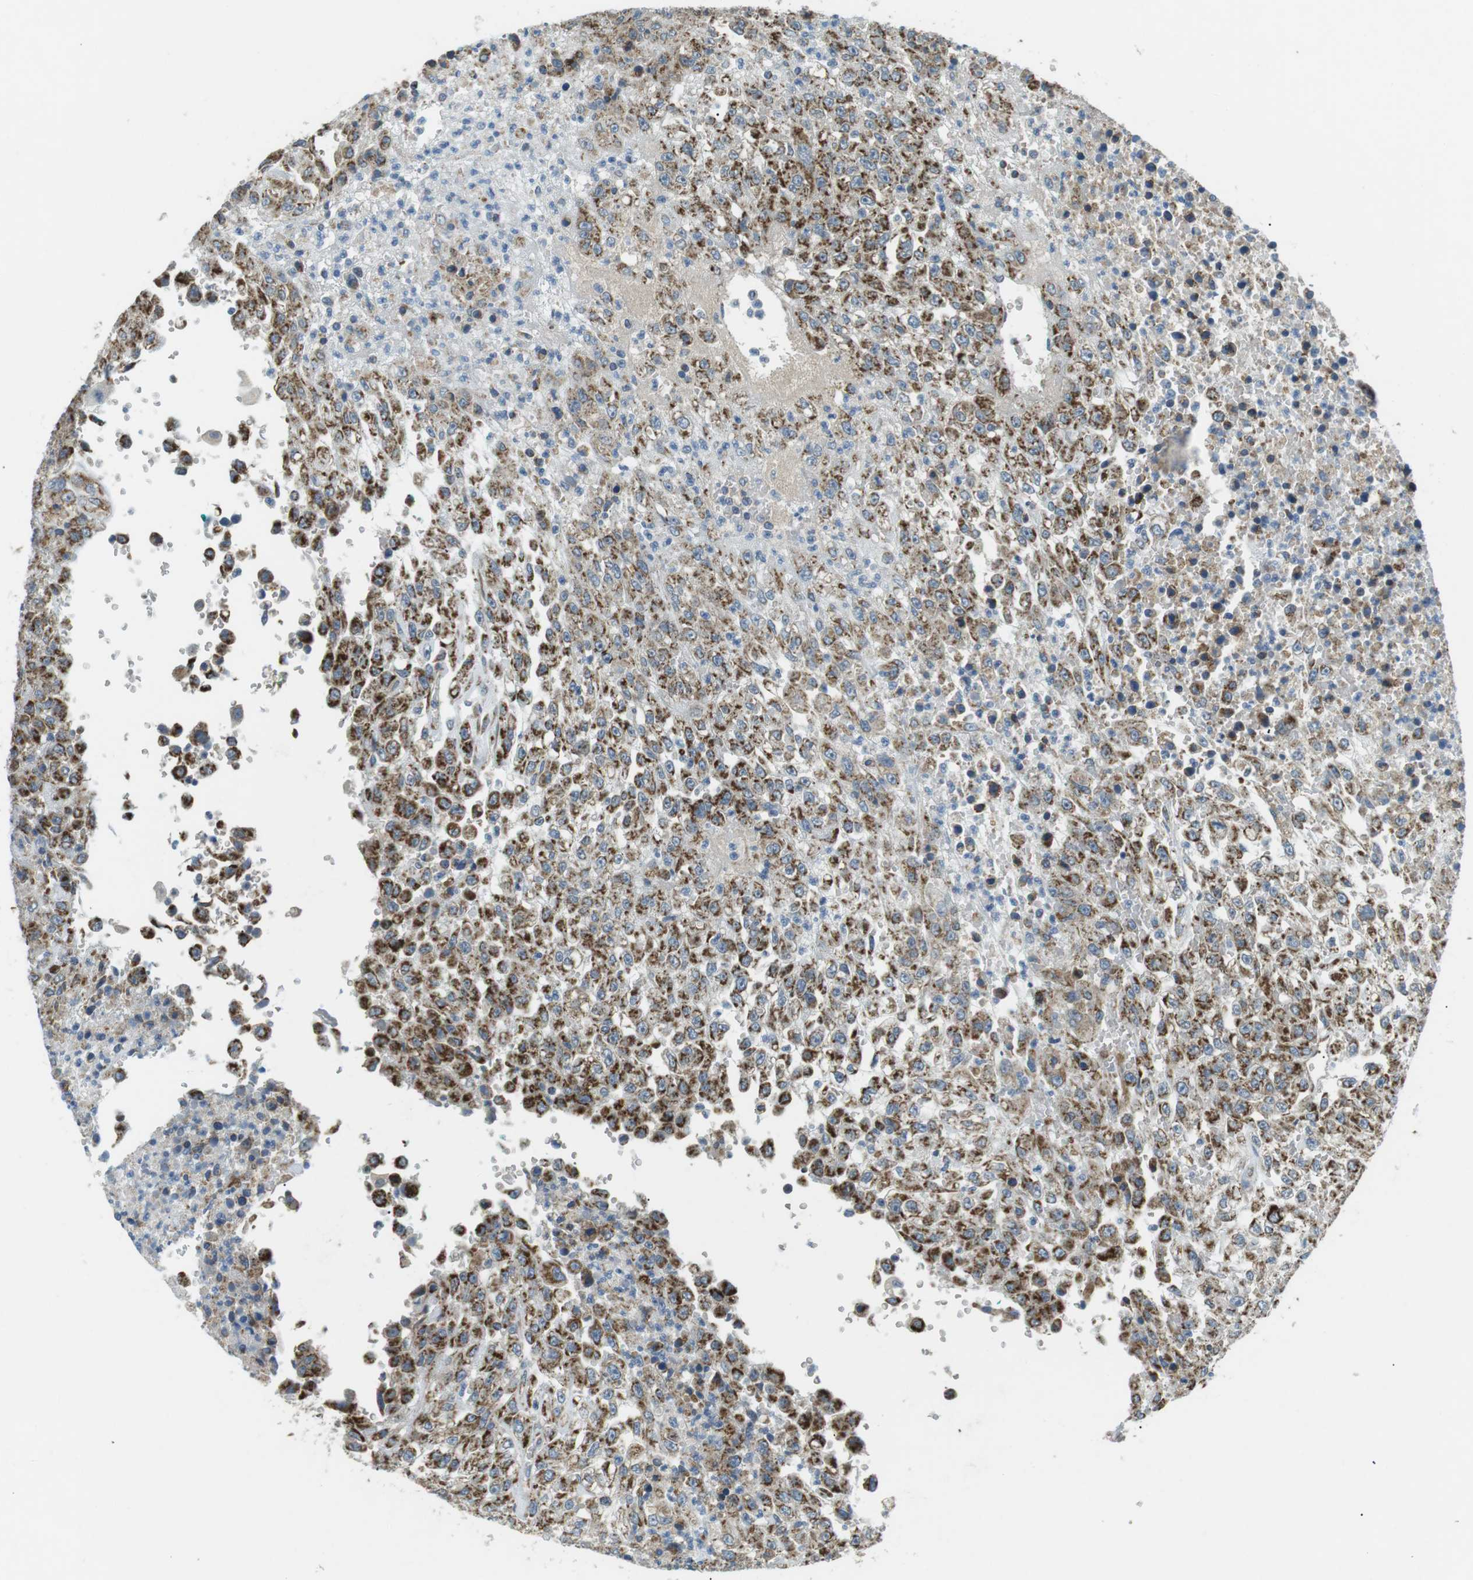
{"staining": {"intensity": "strong", "quantity": ">75%", "location": "cytoplasmic/membranous"}, "tissue": "urothelial cancer", "cell_type": "Tumor cells", "image_type": "cancer", "snomed": [{"axis": "morphology", "description": "Urothelial carcinoma, High grade"}, {"axis": "topography", "description": "Urinary bladder"}], "caption": "Protein expression analysis of human high-grade urothelial carcinoma reveals strong cytoplasmic/membranous expression in approximately >75% of tumor cells.", "gene": "BACE1", "patient": {"sex": "male", "age": 46}}